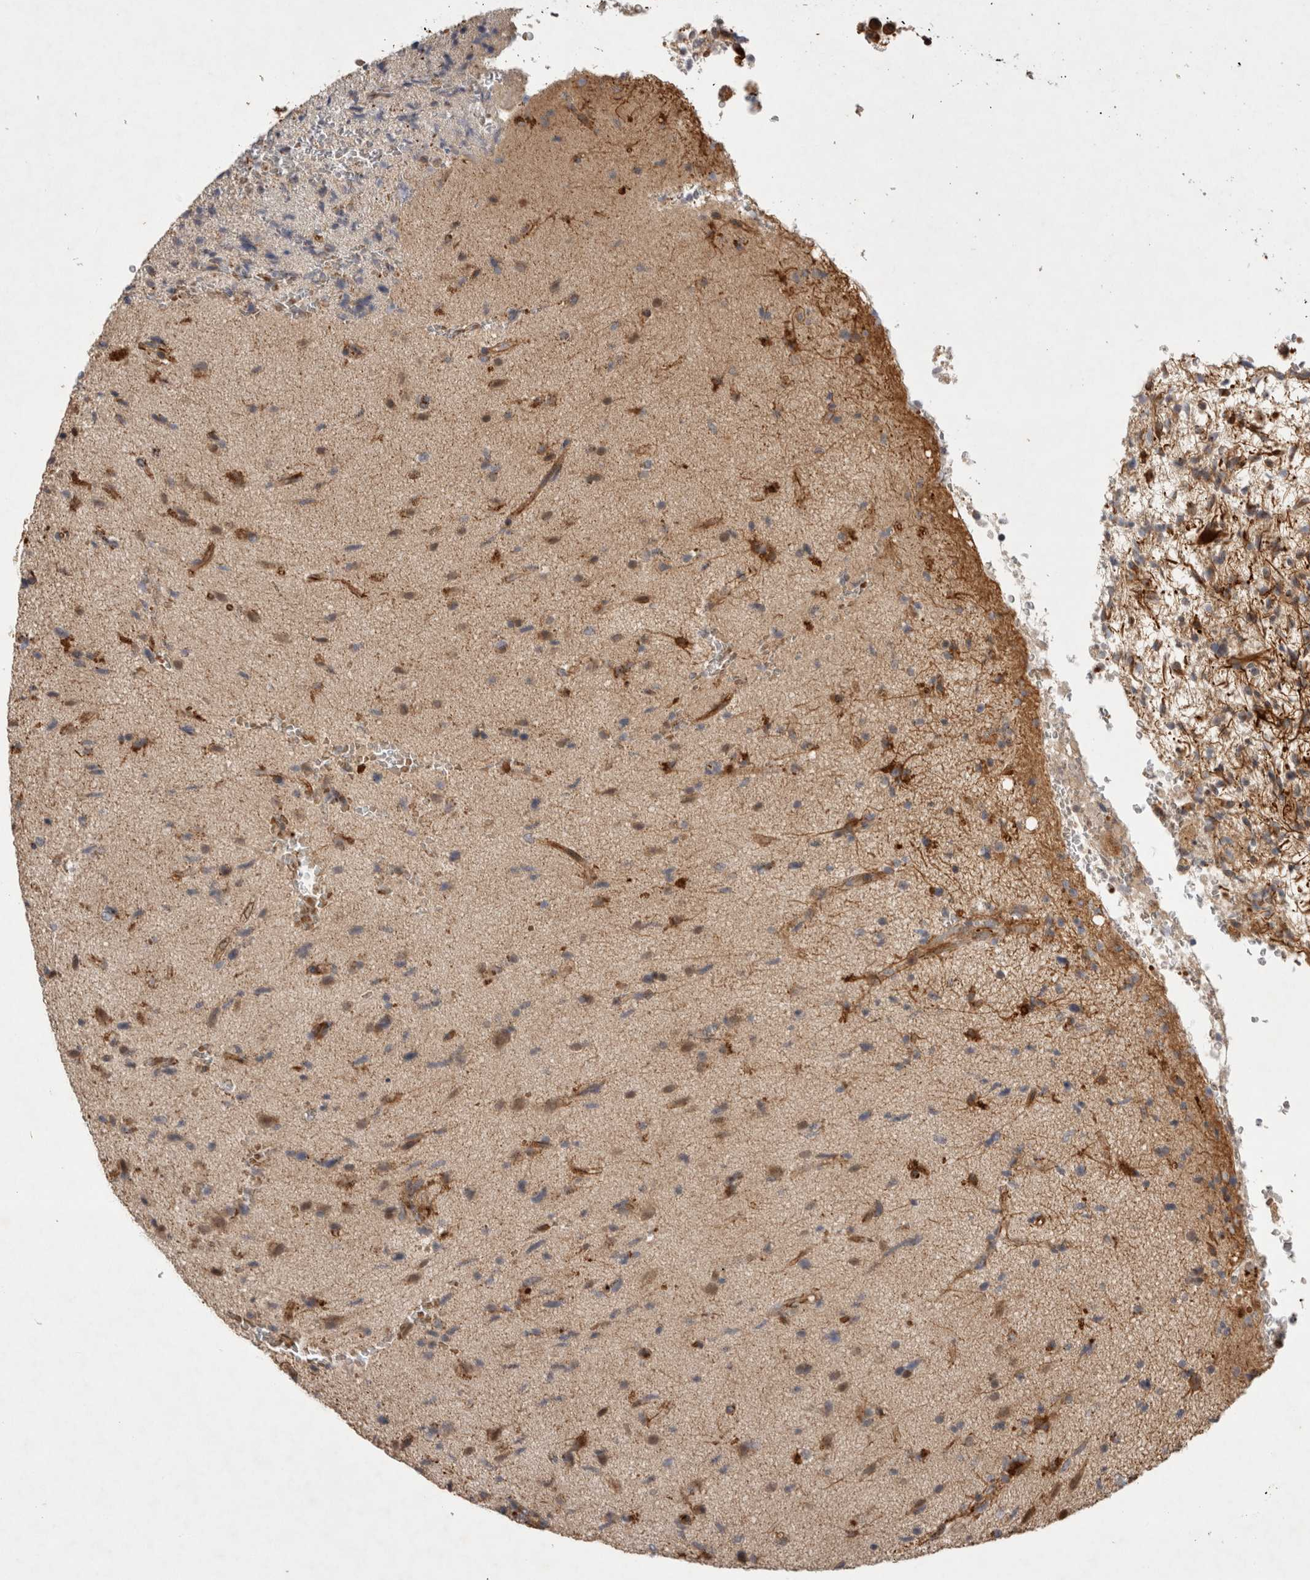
{"staining": {"intensity": "weak", "quantity": "25%-75%", "location": "cytoplasmic/membranous"}, "tissue": "glioma", "cell_type": "Tumor cells", "image_type": "cancer", "snomed": [{"axis": "morphology", "description": "Glioma, malignant, High grade"}, {"axis": "topography", "description": "Brain"}], "caption": "An image showing weak cytoplasmic/membranous staining in about 25%-75% of tumor cells in glioma, as visualized by brown immunohistochemical staining.", "gene": "NMU", "patient": {"sex": "male", "age": 72}}